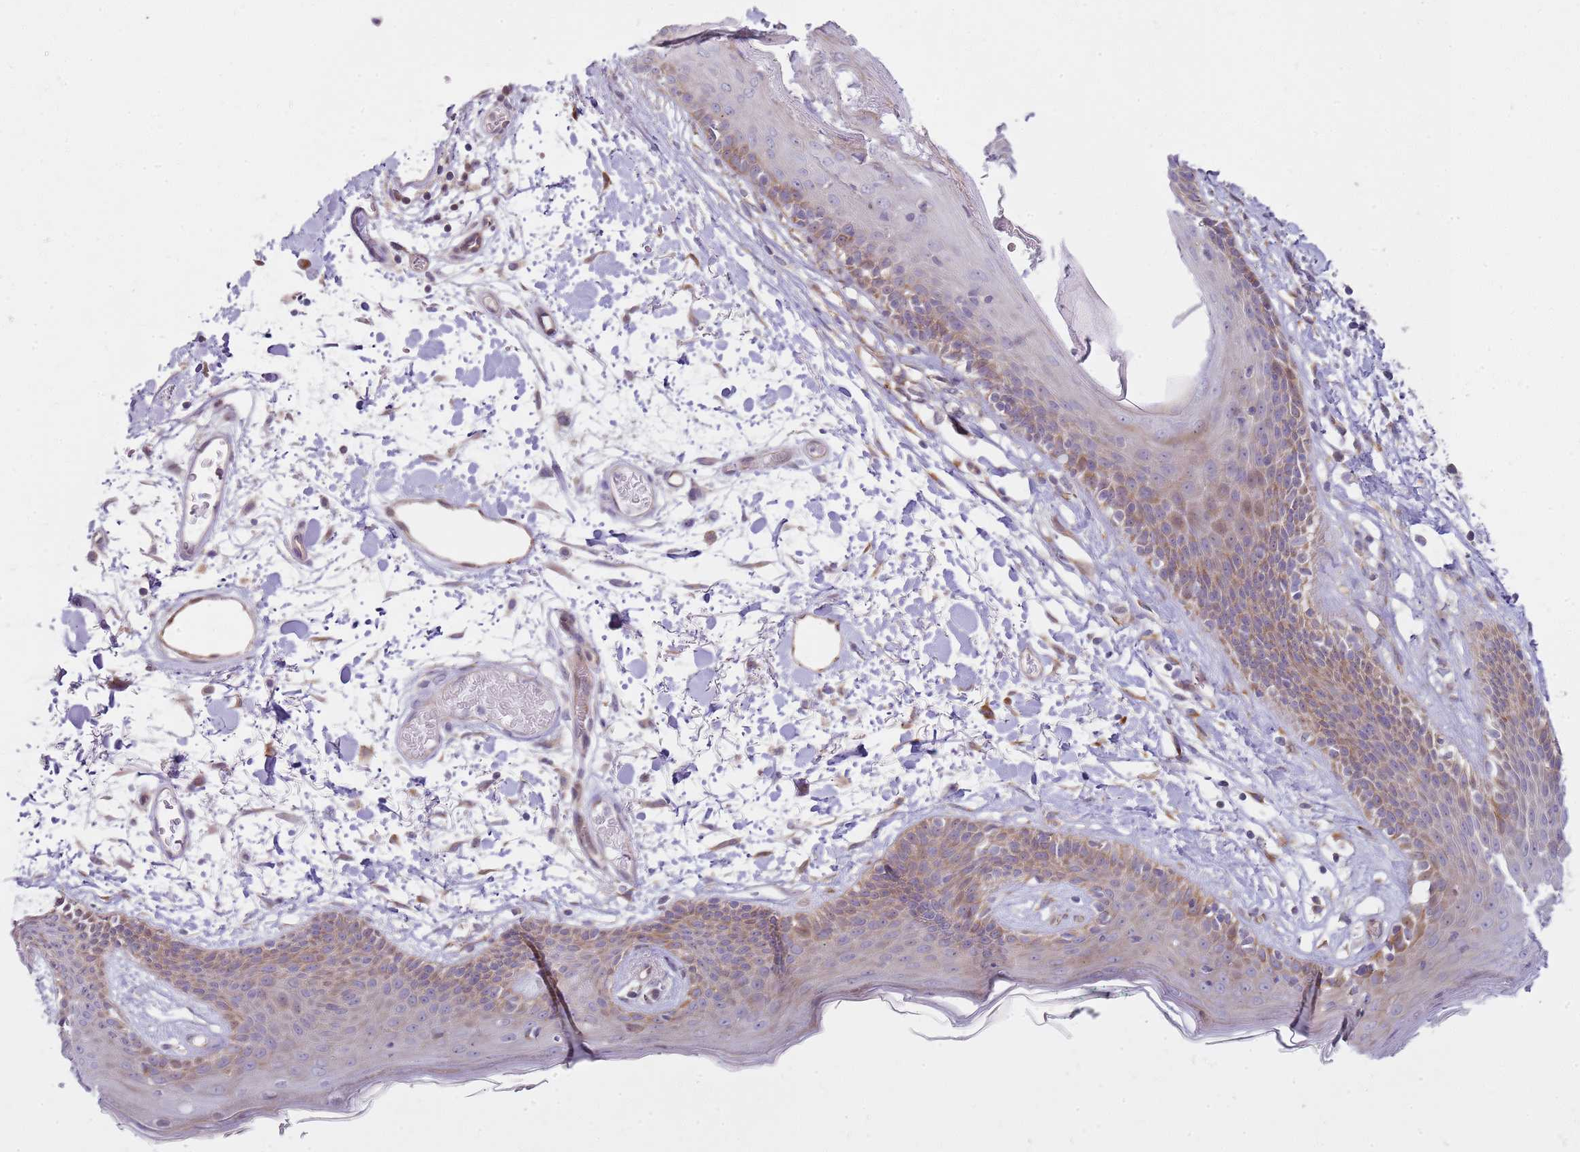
{"staining": {"intensity": "moderate", "quantity": ">75%", "location": "cytoplasmic/membranous"}, "tissue": "skin", "cell_type": "Fibroblasts", "image_type": "normal", "snomed": [{"axis": "morphology", "description": "Normal tissue, NOS"}, {"axis": "topography", "description": "Skin"}], "caption": "Immunohistochemistry (DAB (3,3'-diaminobenzidine)) staining of unremarkable human skin exhibits moderate cytoplasmic/membranous protein expression in approximately >75% of fibroblasts.", "gene": "GRAP", "patient": {"sex": "male", "age": 79}}